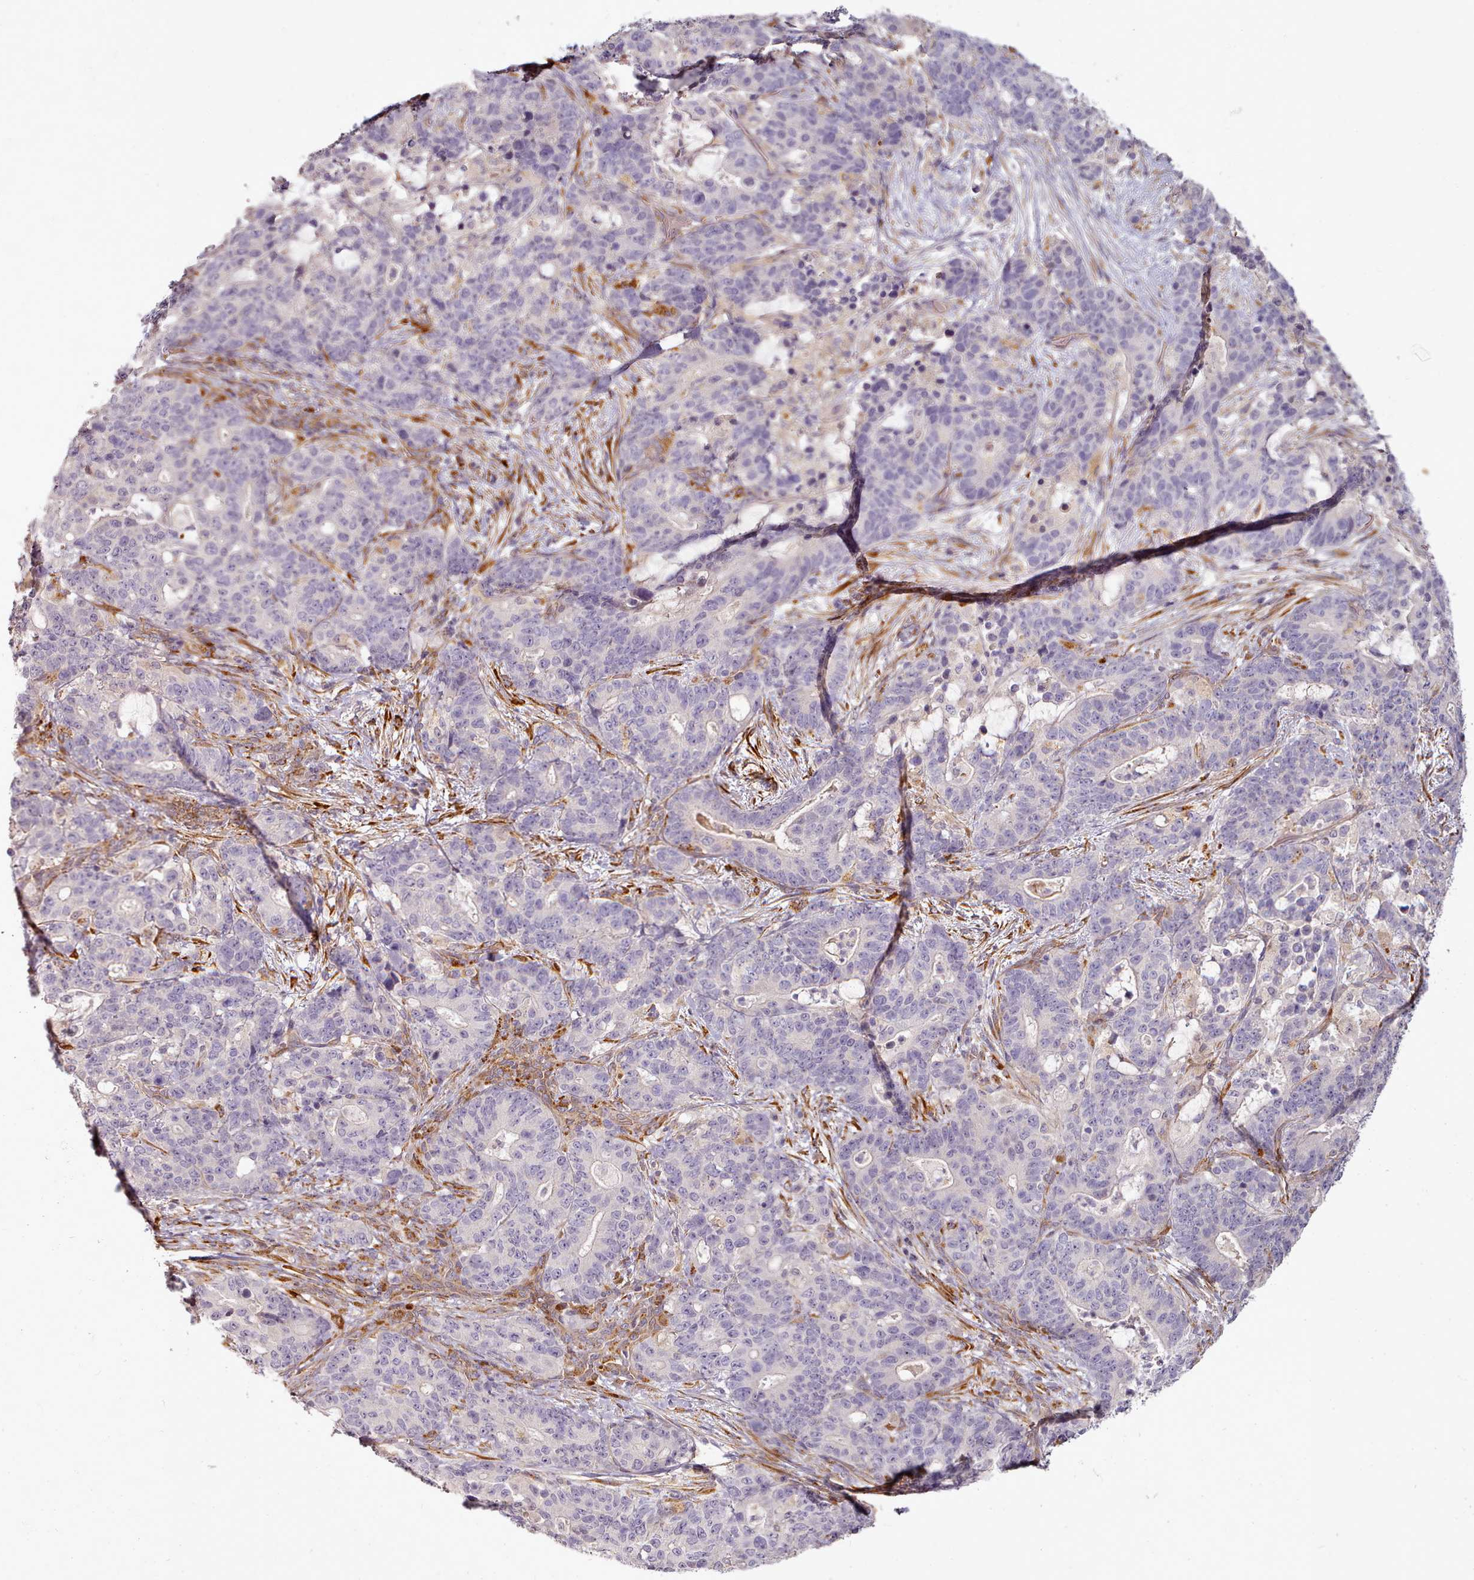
{"staining": {"intensity": "negative", "quantity": "none", "location": "none"}, "tissue": "stomach cancer", "cell_type": "Tumor cells", "image_type": "cancer", "snomed": [{"axis": "morphology", "description": "Normal tissue, NOS"}, {"axis": "morphology", "description": "Adenocarcinoma, NOS"}, {"axis": "topography", "description": "Stomach"}], "caption": "IHC micrograph of stomach cancer stained for a protein (brown), which reveals no staining in tumor cells.", "gene": "C1QTNF5", "patient": {"sex": "female", "age": 64}}